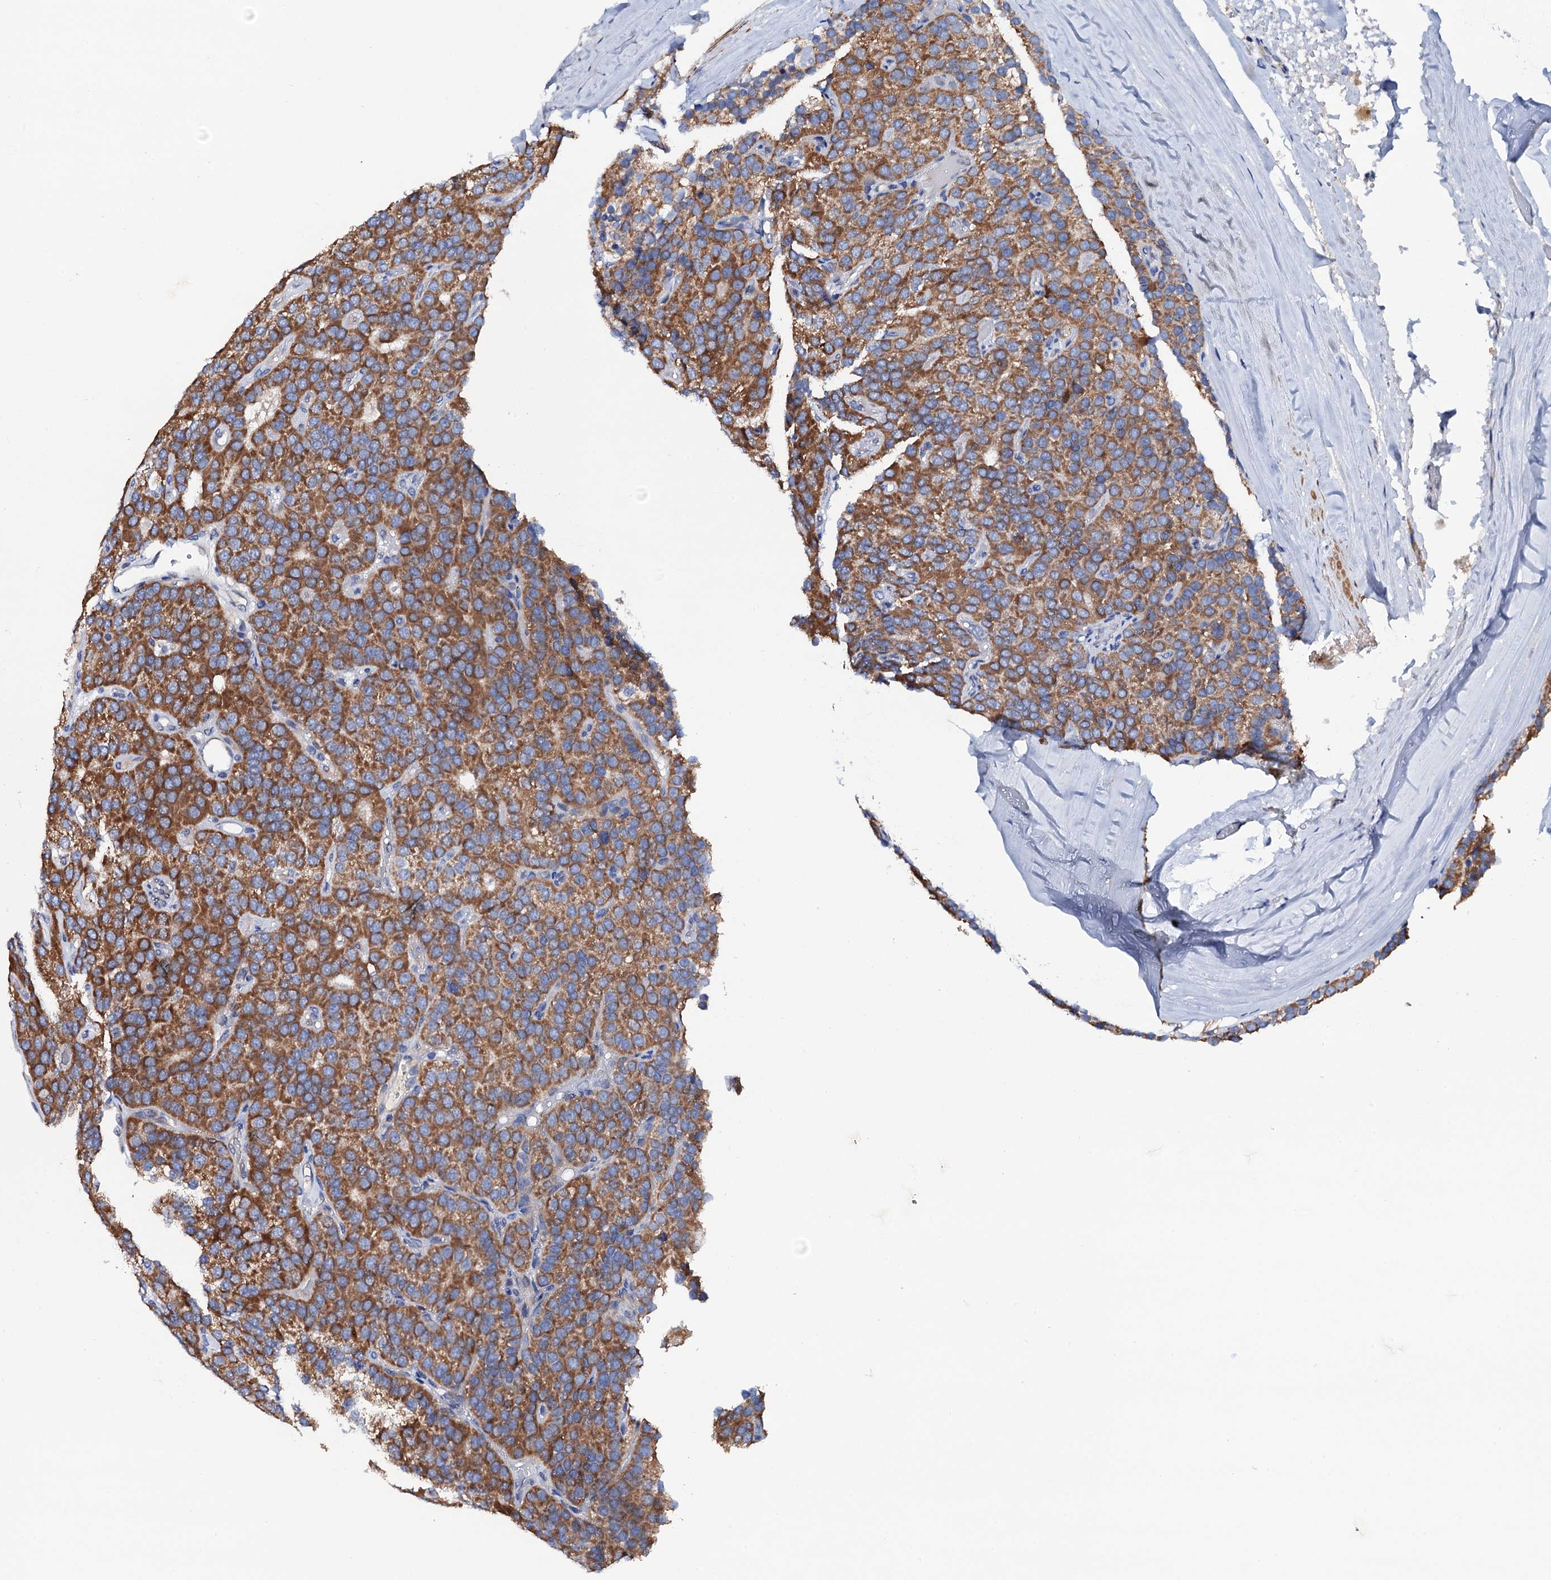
{"staining": {"intensity": "moderate", "quantity": ">75%", "location": "cytoplasmic/membranous"}, "tissue": "parathyroid gland", "cell_type": "Glandular cells", "image_type": "normal", "snomed": [{"axis": "morphology", "description": "Normal tissue, NOS"}, {"axis": "morphology", "description": "Adenoma, NOS"}, {"axis": "topography", "description": "Parathyroid gland"}], "caption": "Immunohistochemical staining of normal human parathyroid gland reveals moderate cytoplasmic/membranous protein expression in approximately >75% of glandular cells.", "gene": "MRPL48", "patient": {"sex": "female", "age": 86}}